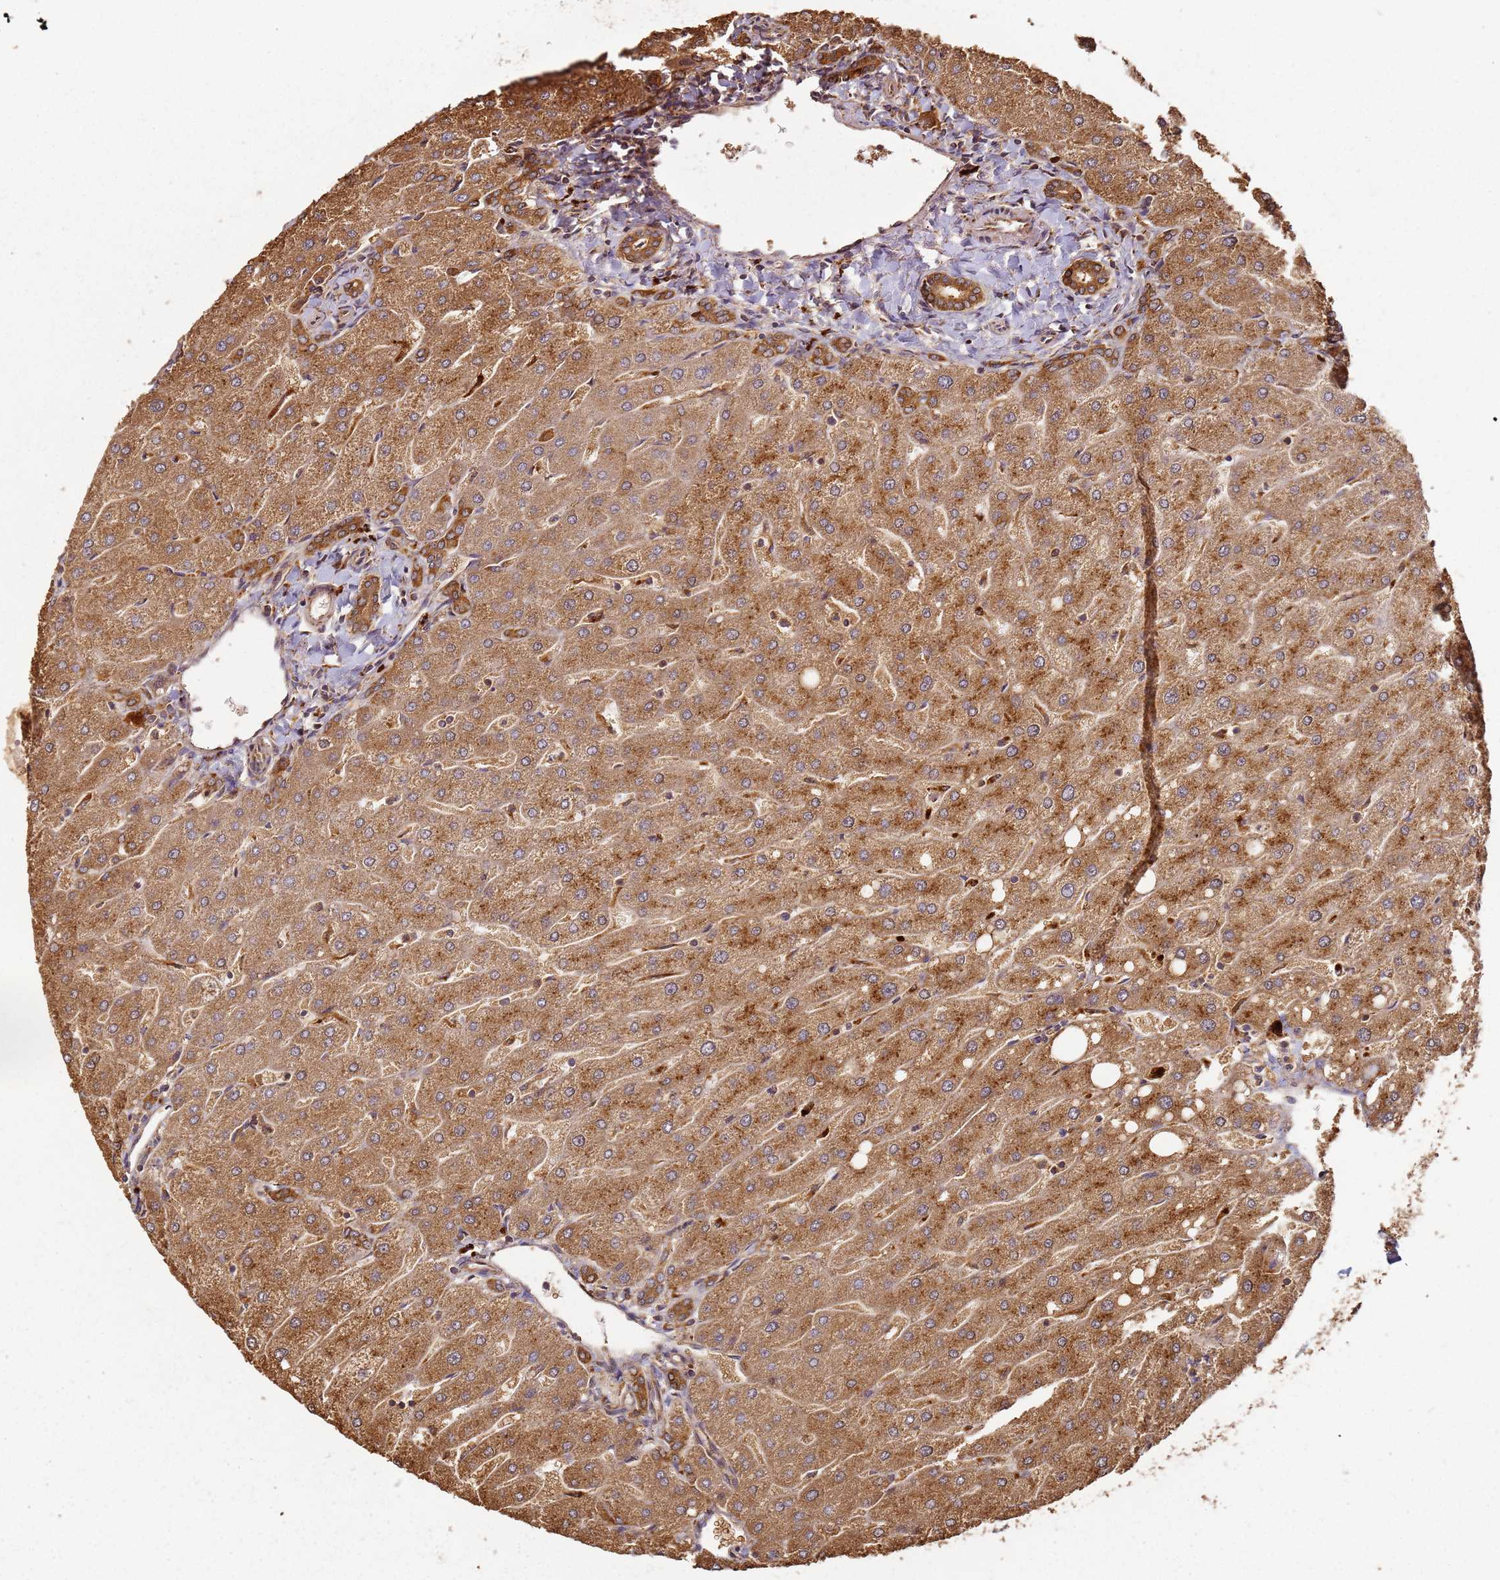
{"staining": {"intensity": "strong", "quantity": ">75%", "location": "cytoplasmic/membranous"}, "tissue": "liver", "cell_type": "Cholangiocytes", "image_type": "normal", "snomed": [{"axis": "morphology", "description": "Normal tissue, NOS"}, {"axis": "topography", "description": "Liver"}], "caption": "An immunohistochemistry (IHC) micrograph of normal tissue is shown. Protein staining in brown highlights strong cytoplasmic/membranous positivity in liver within cholangiocytes.", "gene": "SCGB2B2", "patient": {"sex": "male", "age": 67}}